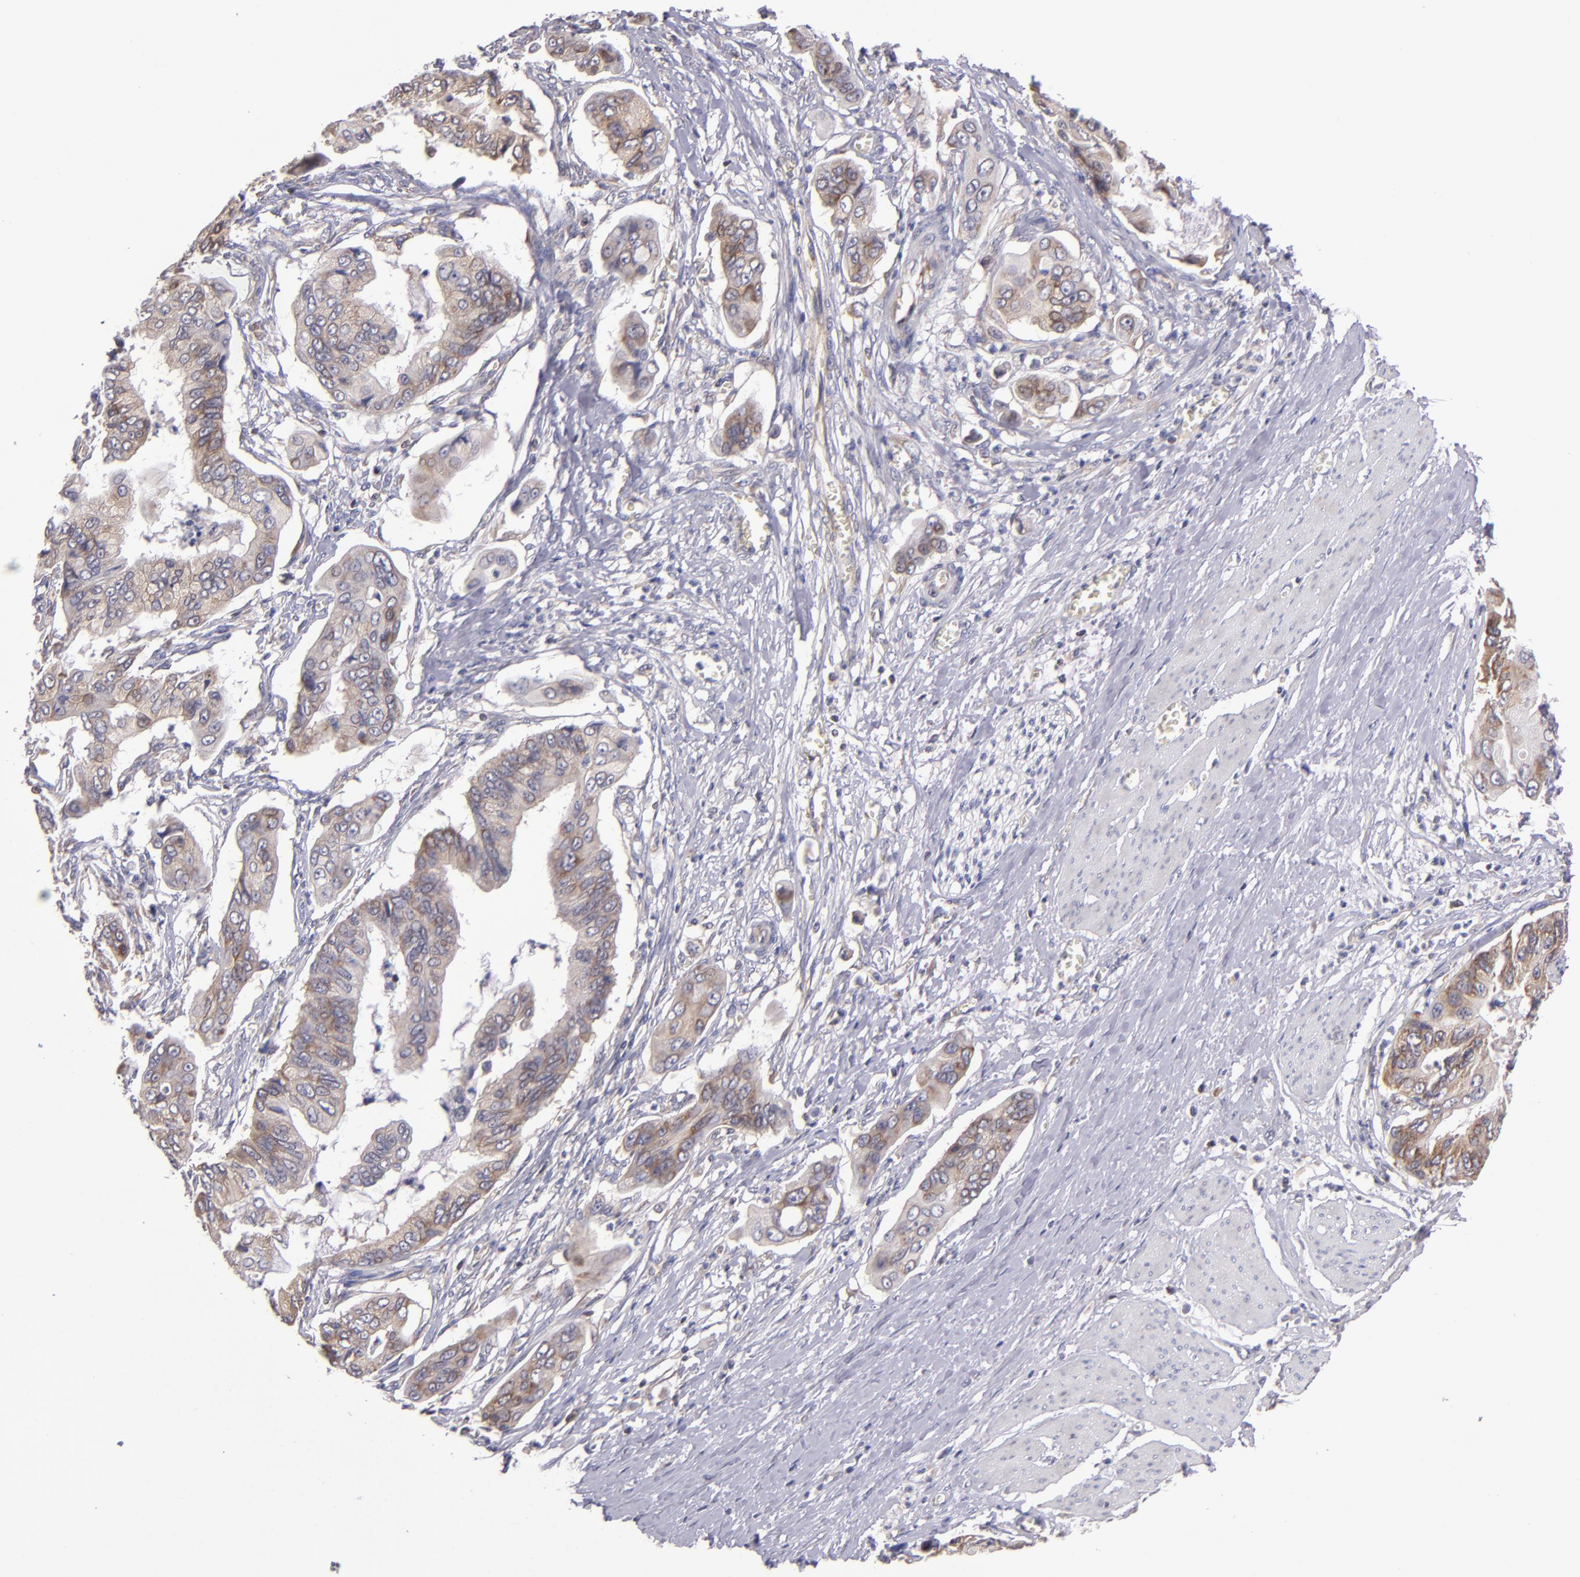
{"staining": {"intensity": "moderate", "quantity": ">75%", "location": "cytoplasmic/membranous"}, "tissue": "stomach cancer", "cell_type": "Tumor cells", "image_type": "cancer", "snomed": [{"axis": "morphology", "description": "Adenocarcinoma, NOS"}, {"axis": "topography", "description": "Stomach, upper"}], "caption": "Protein expression analysis of stomach adenocarcinoma displays moderate cytoplasmic/membranous staining in approximately >75% of tumor cells.", "gene": "EIF4ENIF1", "patient": {"sex": "male", "age": 80}}